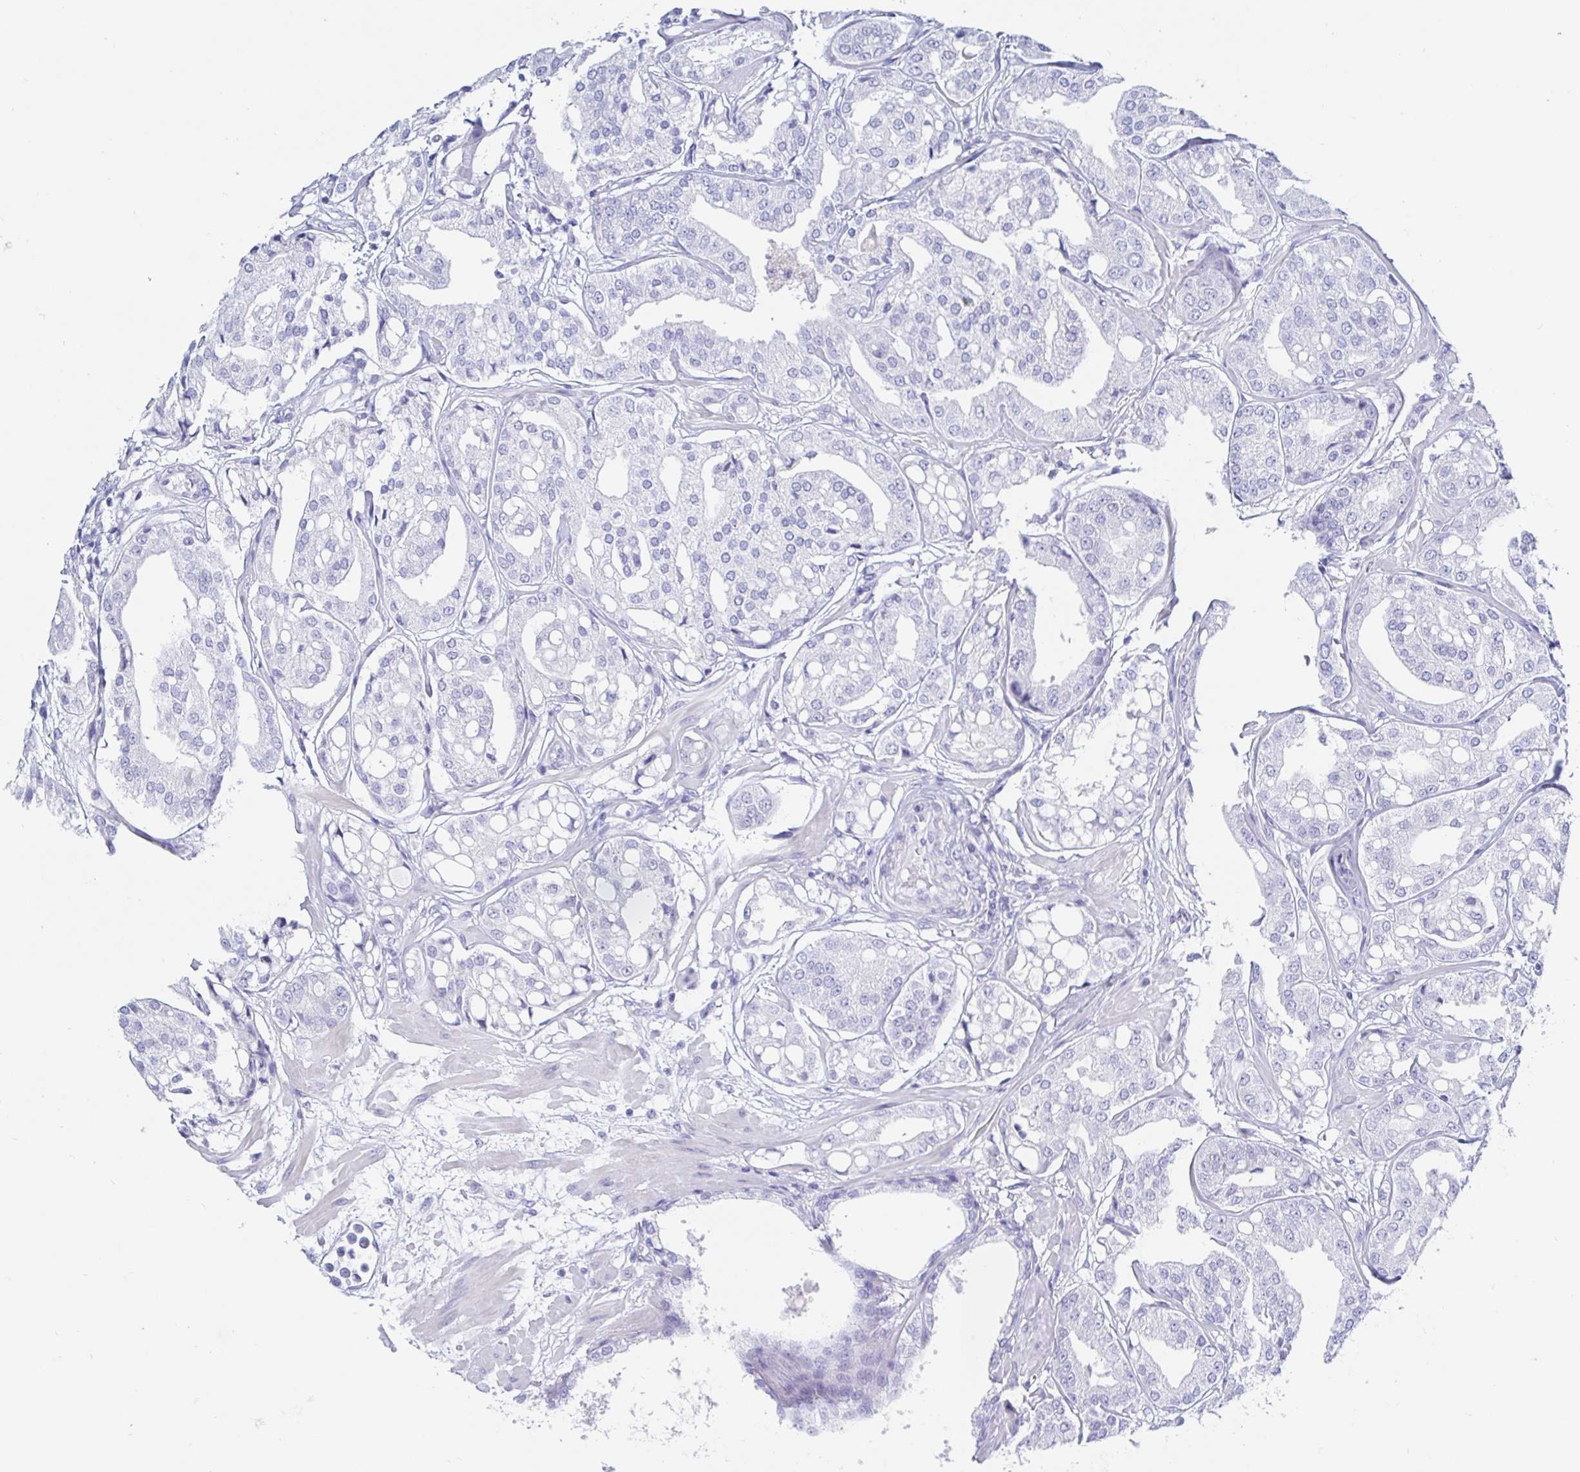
{"staining": {"intensity": "negative", "quantity": "none", "location": "none"}, "tissue": "renal cancer", "cell_type": "Tumor cells", "image_type": "cancer", "snomed": [{"axis": "morphology", "description": "Adenocarcinoma, NOS"}, {"axis": "topography", "description": "Urinary bladder"}], "caption": "This is an IHC histopathology image of adenocarcinoma (renal). There is no positivity in tumor cells.", "gene": "KCNH6", "patient": {"sex": "male", "age": 61}}